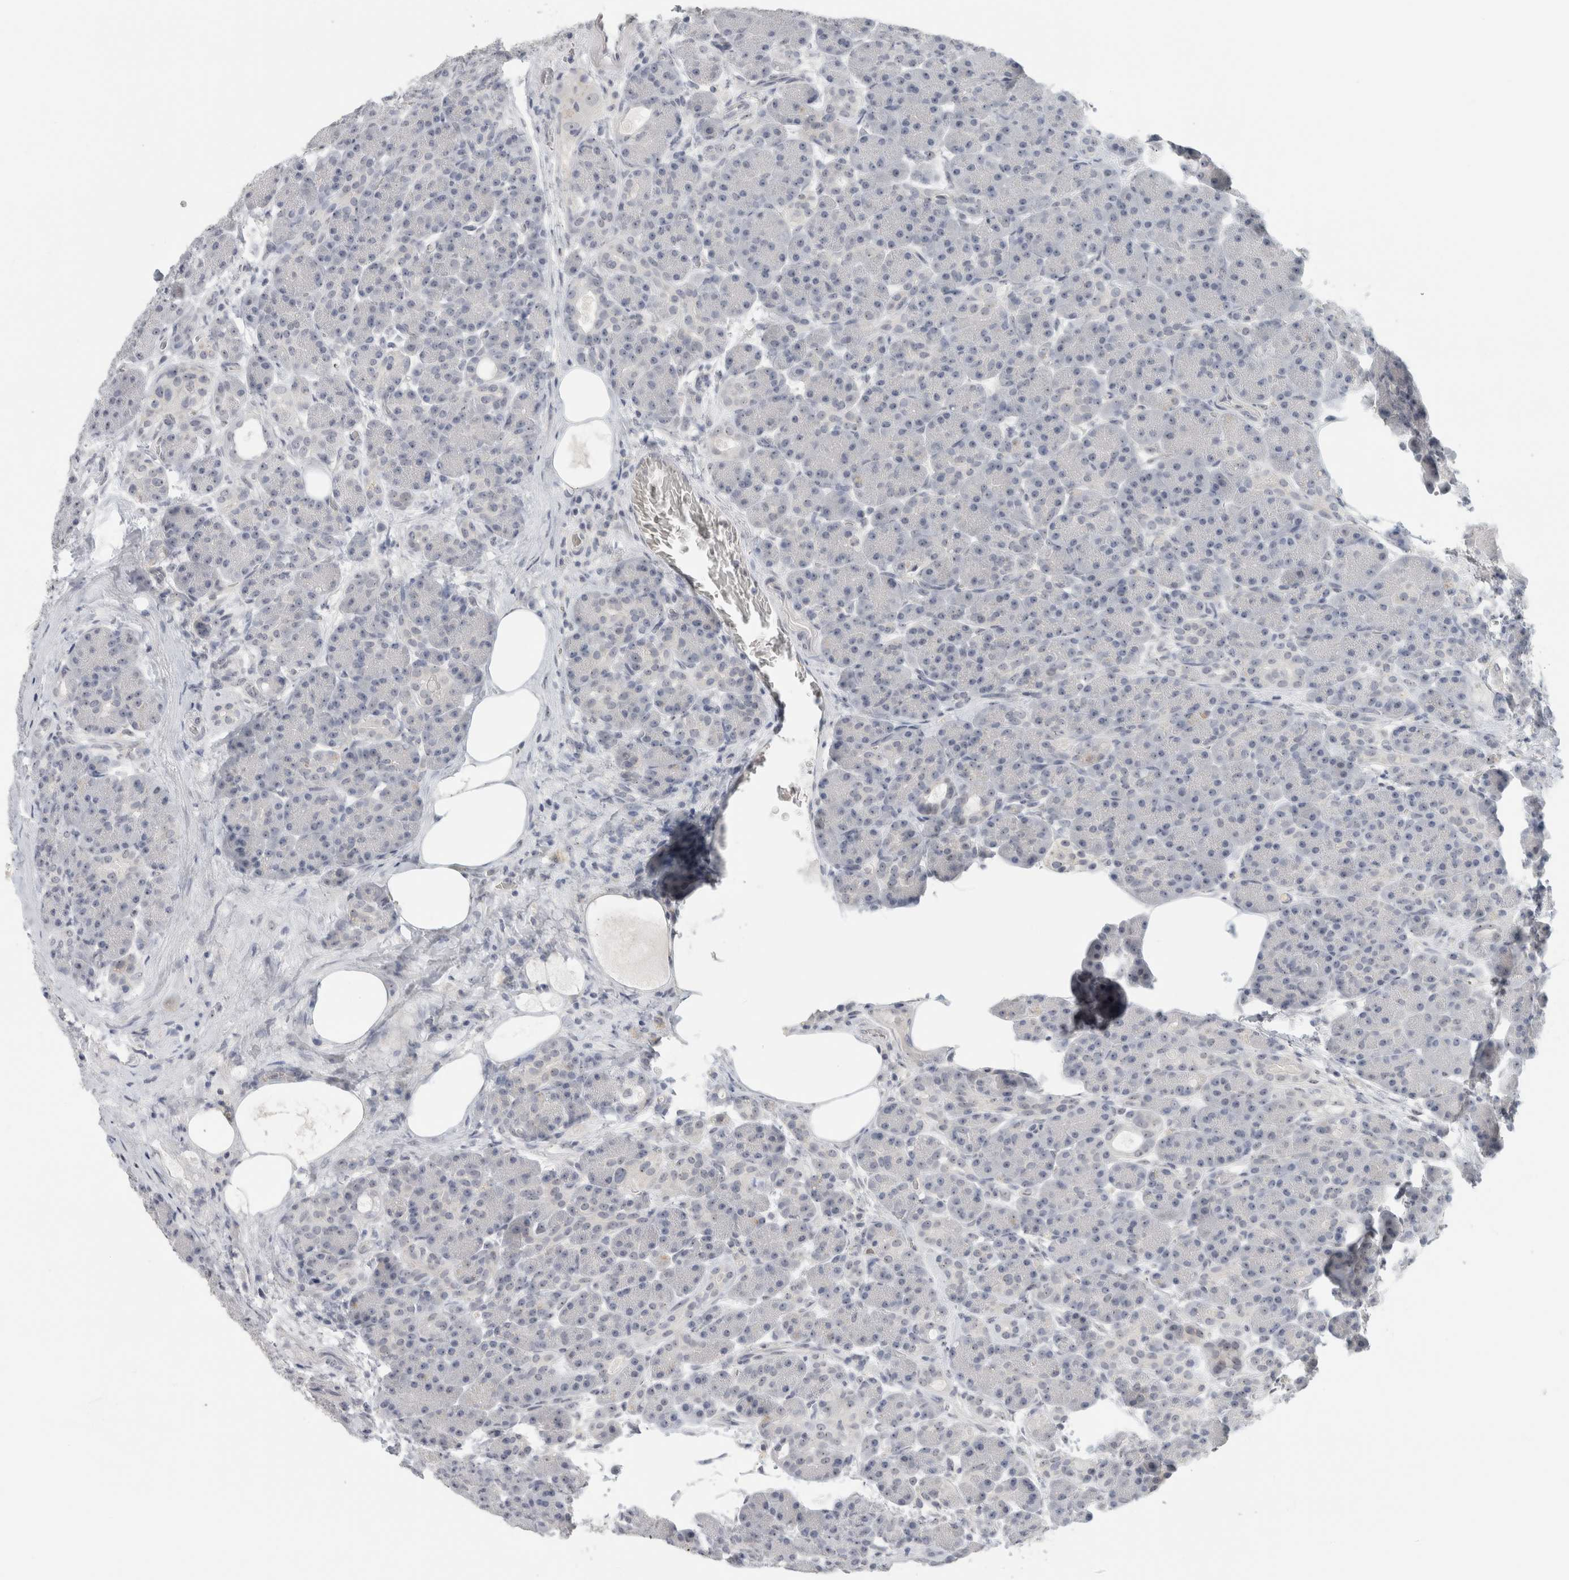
{"staining": {"intensity": "negative", "quantity": "none", "location": "none"}, "tissue": "pancreas", "cell_type": "Exocrine glandular cells", "image_type": "normal", "snomed": [{"axis": "morphology", "description": "Normal tissue, NOS"}, {"axis": "topography", "description": "Pancreas"}], "caption": "Immunohistochemistry of unremarkable pancreas demonstrates no positivity in exocrine glandular cells.", "gene": "FMR1NB", "patient": {"sex": "male", "age": 63}}